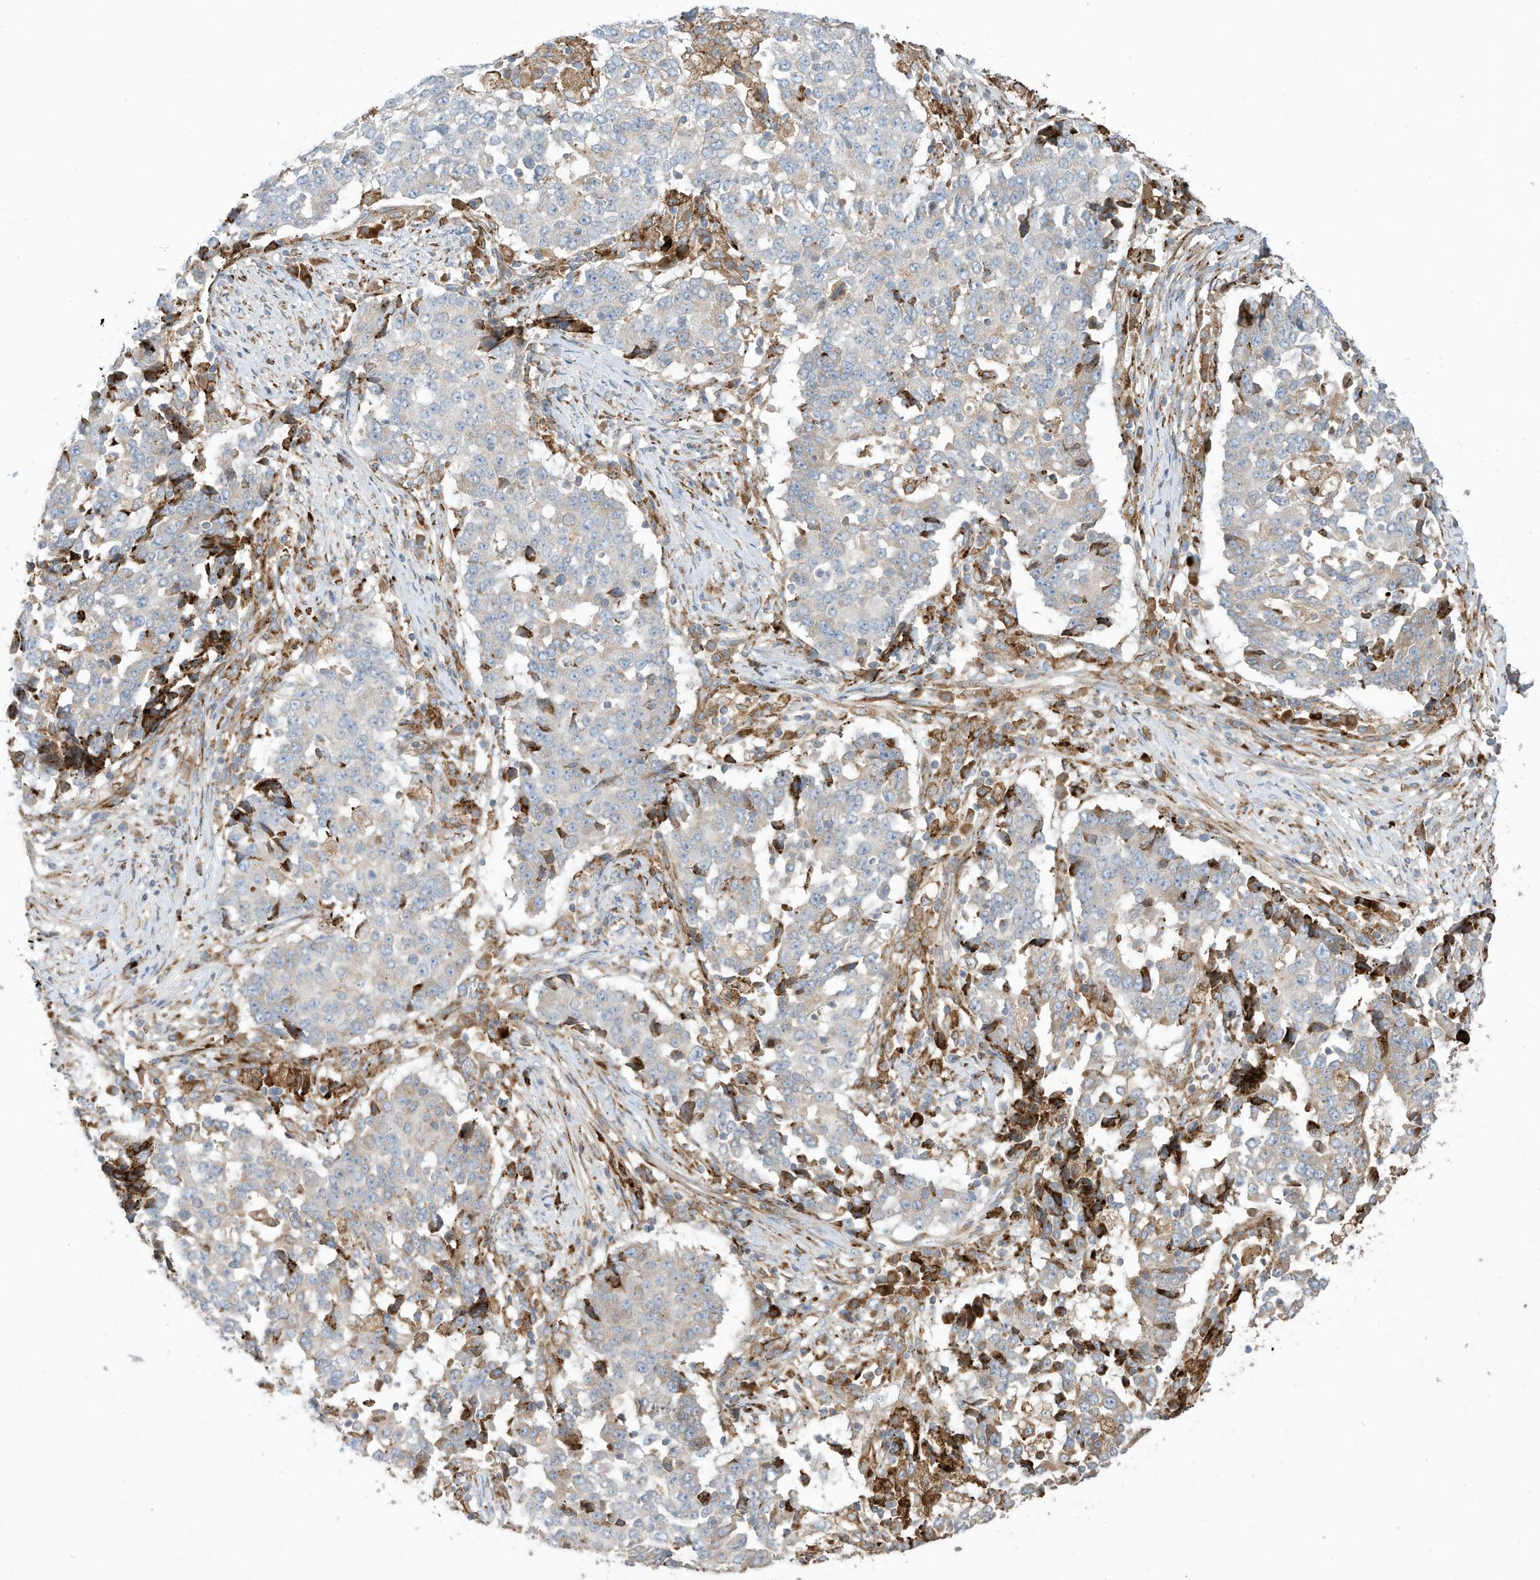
{"staining": {"intensity": "weak", "quantity": "<25%", "location": "cytoplasmic/membranous"}, "tissue": "stomach cancer", "cell_type": "Tumor cells", "image_type": "cancer", "snomed": [{"axis": "morphology", "description": "Adenocarcinoma, NOS"}, {"axis": "topography", "description": "Stomach"}], "caption": "This photomicrograph is of stomach cancer stained with immunohistochemistry (IHC) to label a protein in brown with the nuclei are counter-stained blue. There is no staining in tumor cells. (DAB immunohistochemistry with hematoxylin counter stain).", "gene": "TRNAU1AP", "patient": {"sex": "male", "age": 59}}